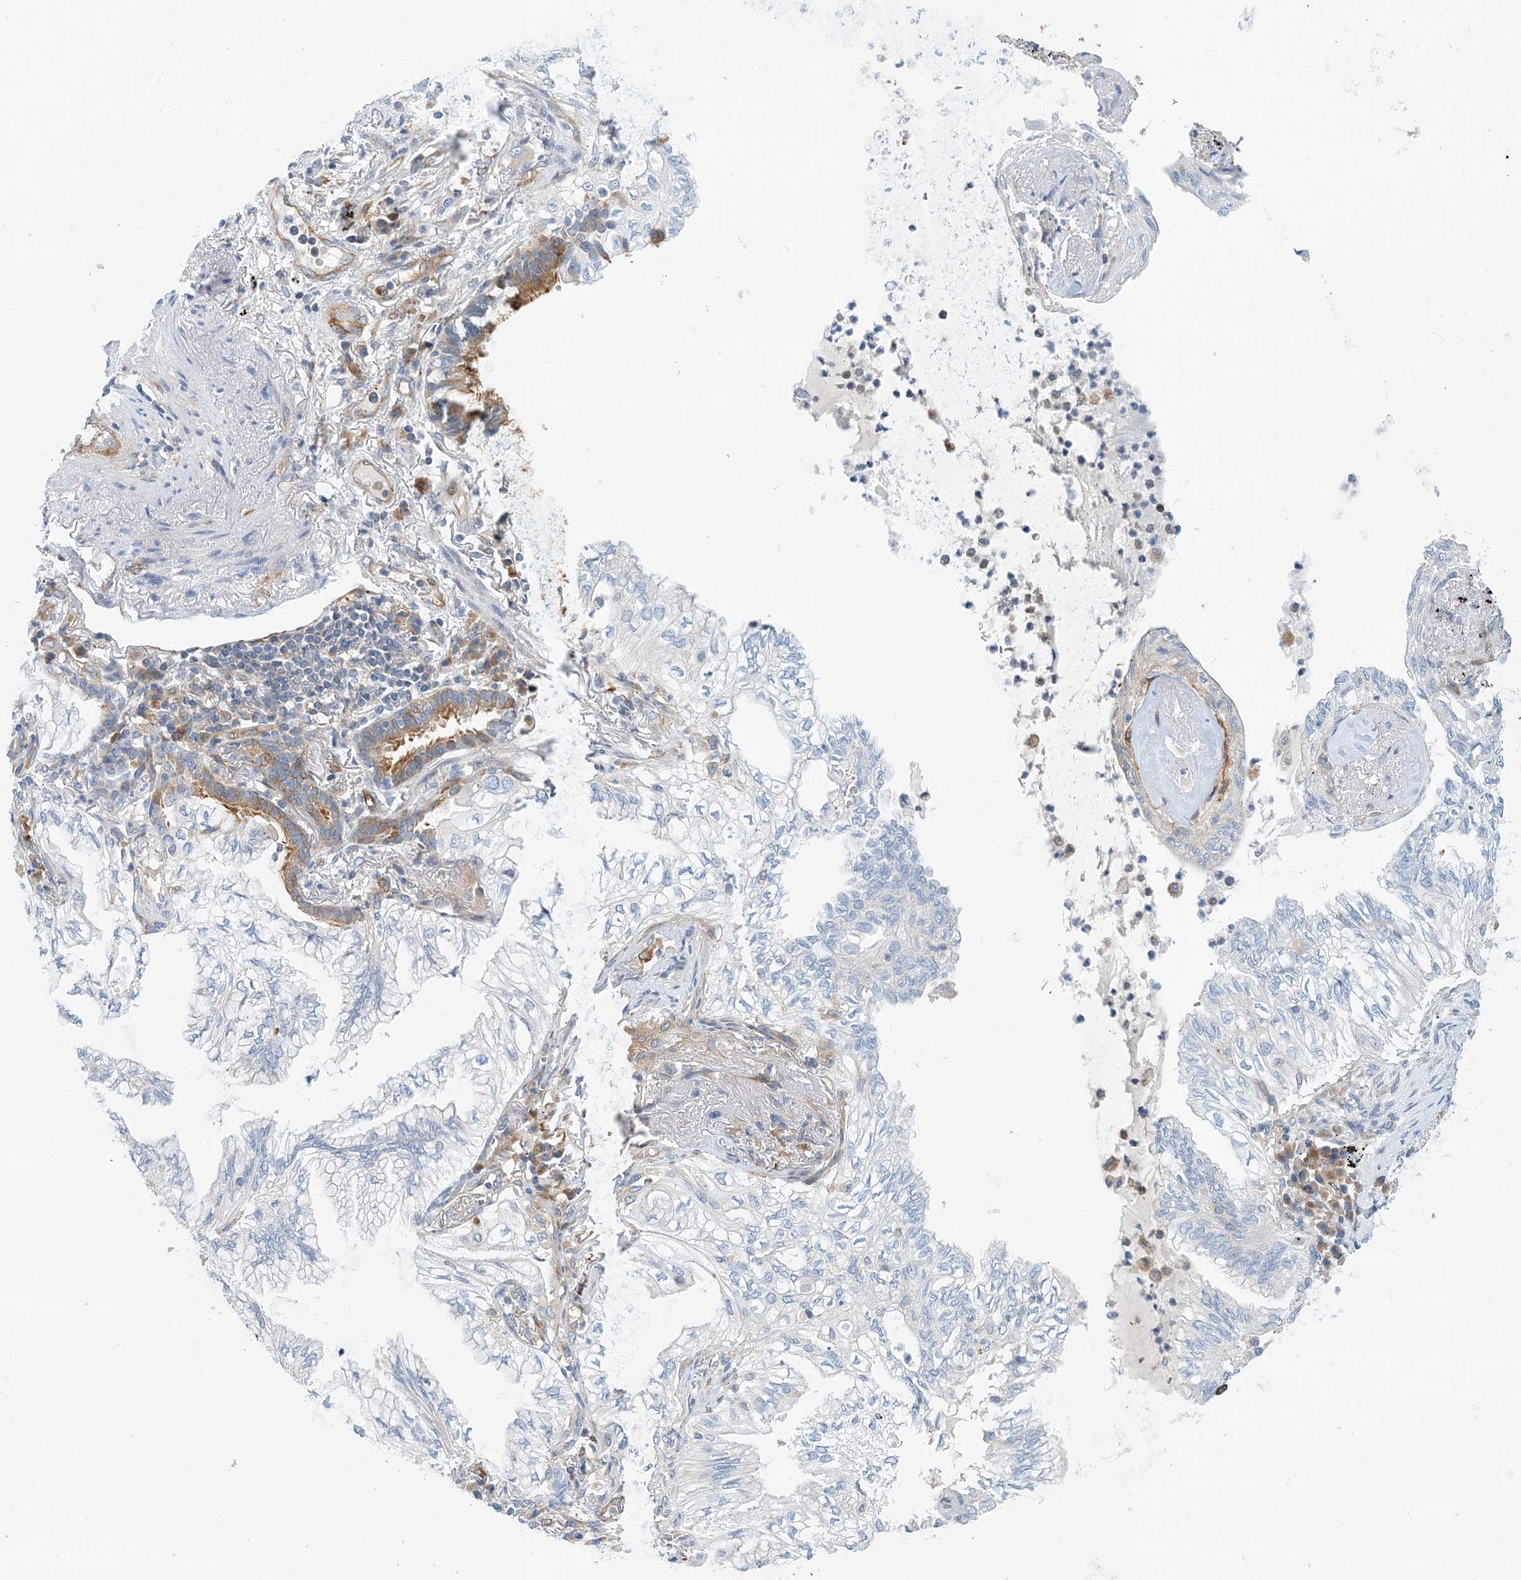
{"staining": {"intensity": "negative", "quantity": "none", "location": "none"}, "tissue": "lung cancer", "cell_type": "Tumor cells", "image_type": "cancer", "snomed": [{"axis": "morphology", "description": "Adenocarcinoma, NOS"}, {"axis": "topography", "description": "Lung"}], "caption": "An IHC micrograph of adenocarcinoma (lung) is shown. There is no staining in tumor cells of adenocarcinoma (lung).", "gene": "PCDHA2", "patient": {"sex": "female", "age": 70}}